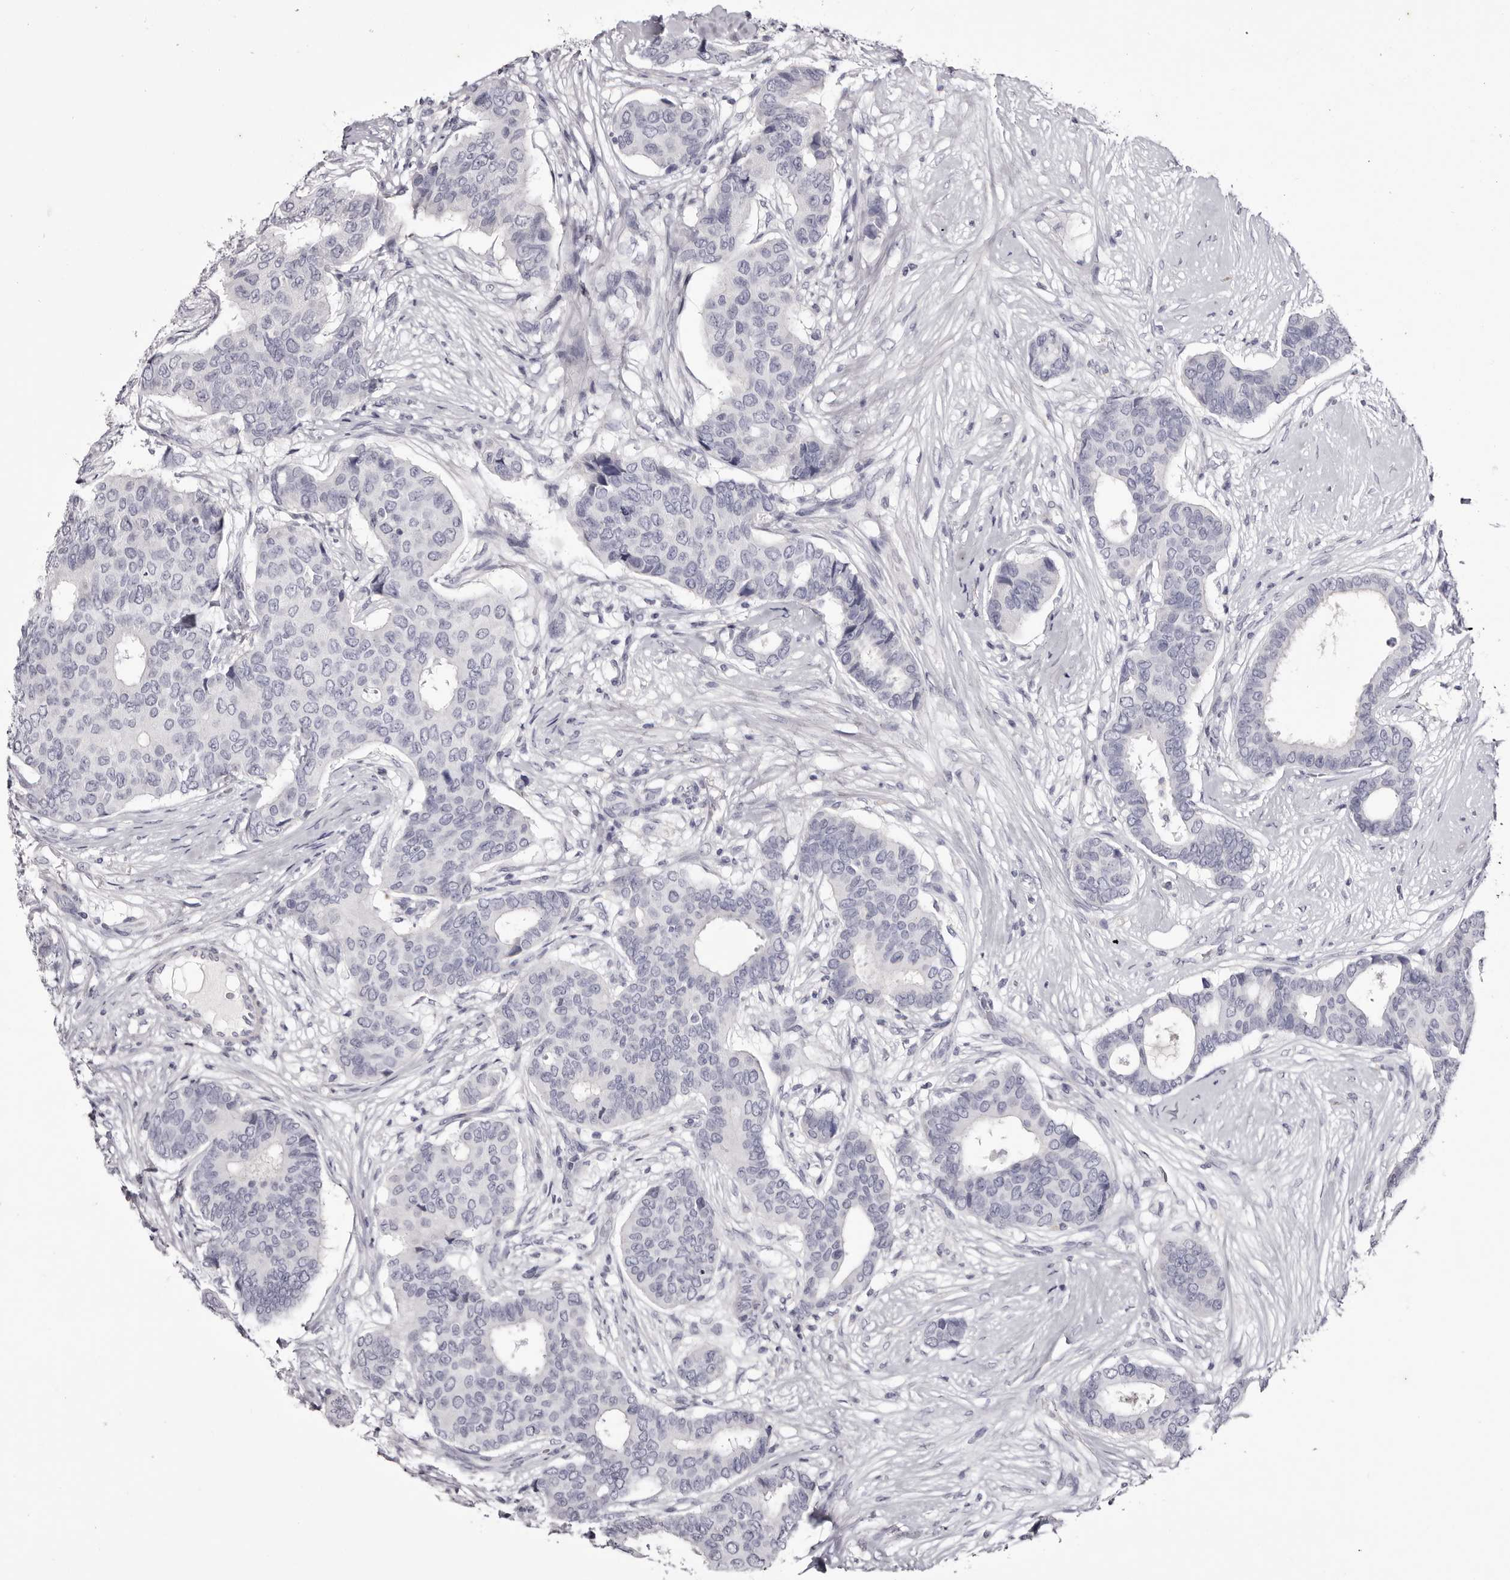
{"staining": {"intensity": "negative", "quantity": "none", "location": "none"}, "tissue": "breast cancer", "cell_type": "Tumor cells", "image_type": "cancer", "snomed": [{"axis": "morphology", "description": "Duct carcinoma"}, {"axis": "topography", "description": "Breast"}], "caption": "Tumor cells are negative for brown protein staining in breast cancer.", "gene": "CA6", "patient": {"sex": "female", "age": 75}}